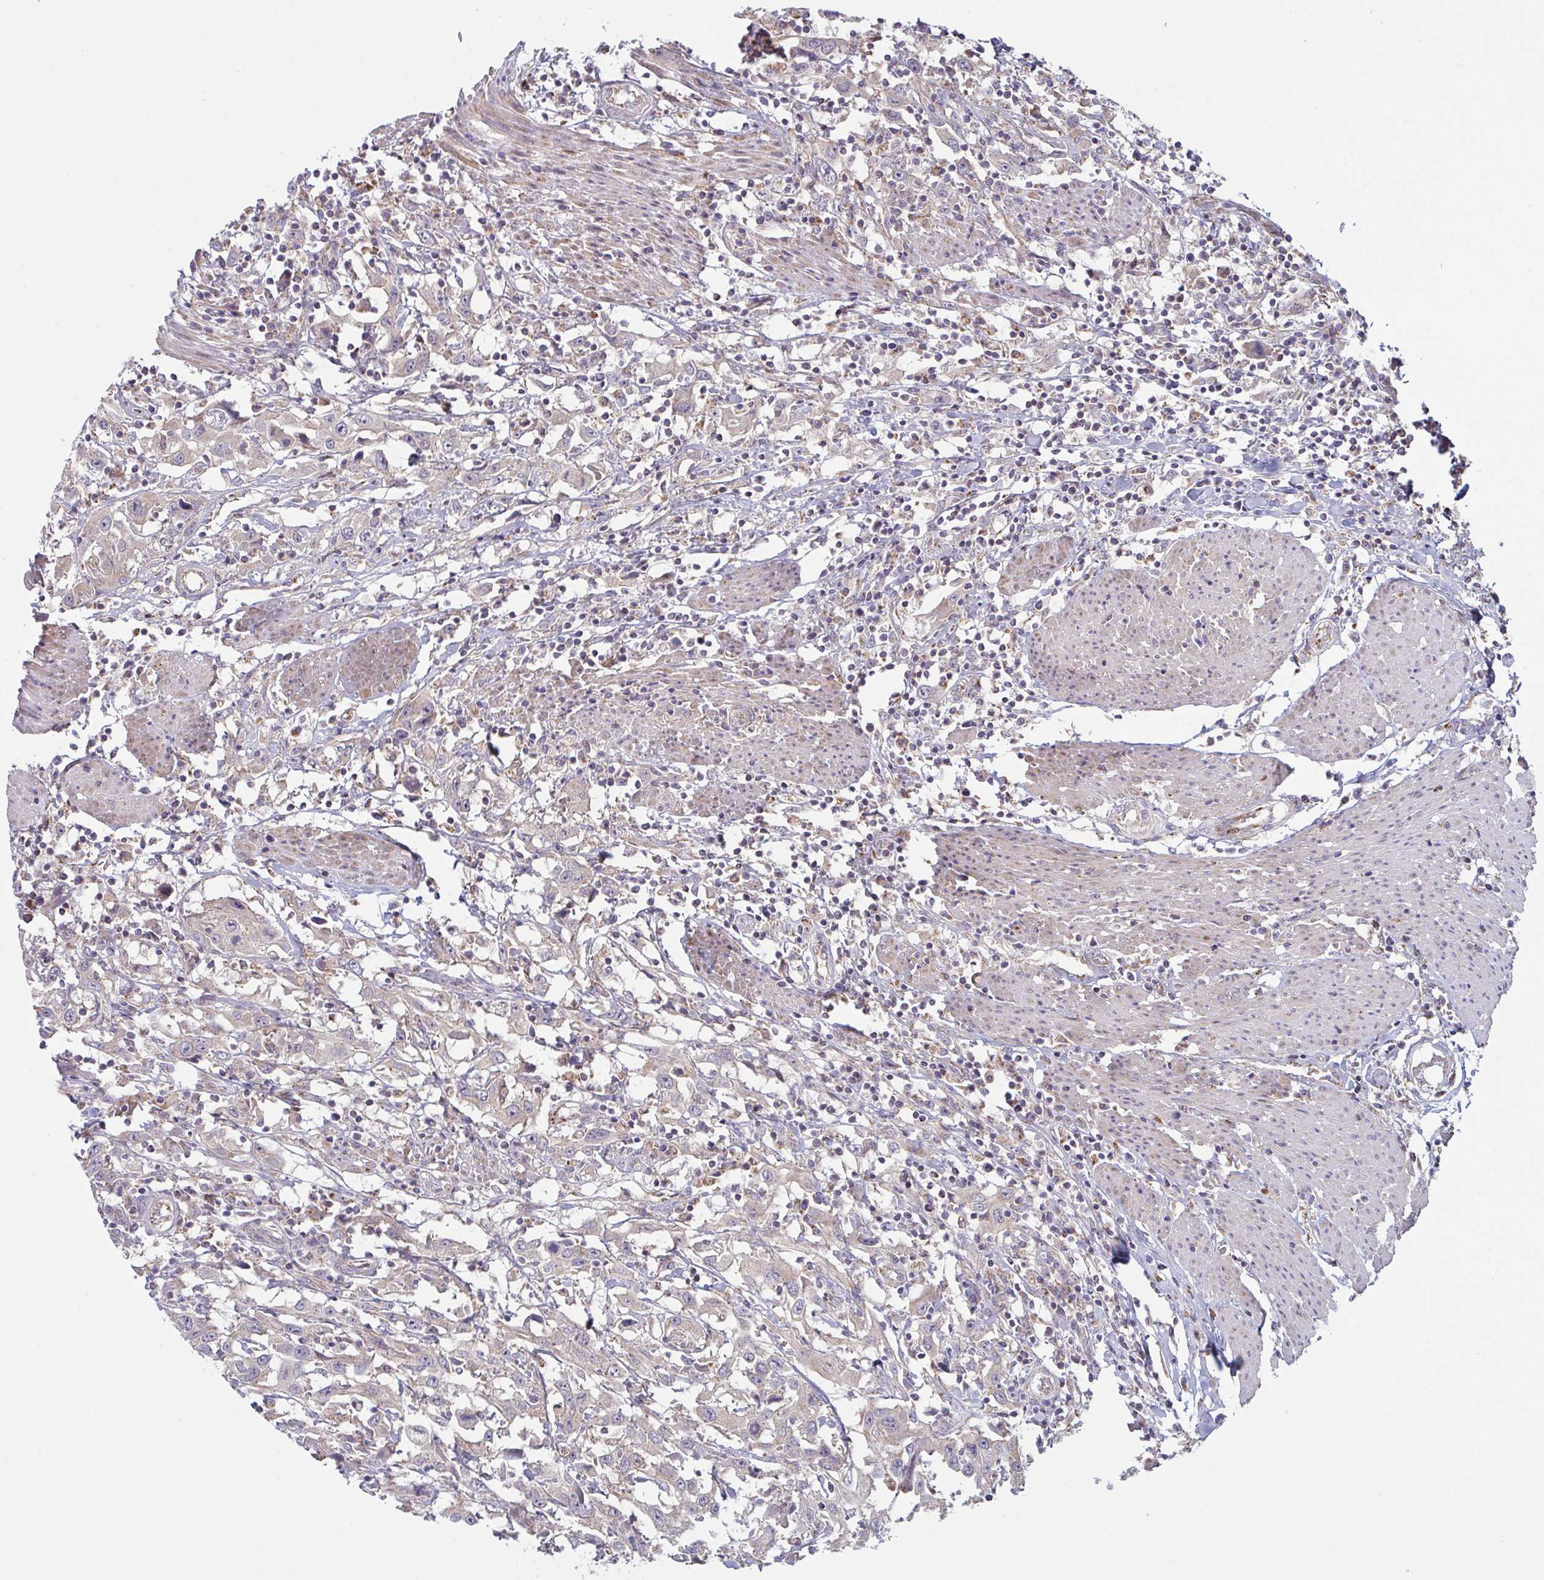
{"staining": {"intensity": "weak", "quantity": ">75%", "location": "cytoplasmic/membranous"}, "tissue": "urothelial cancer", "cell_type": "Tumor cells", "image_type": "cancer", "snomed": [{"axis": "morphology", "description": "Urothelial carcinoma, High grade"}, {"axis": "topography", "description": "Urinary bladder"}], "caption": "A low amount of weak cytoplasmic/membranous positivity is appreciated in about >75% of tumor cells in urothelial cancer tissue.", "gene": "XAF1", "patient": {"sex": "male", "age": 61}}